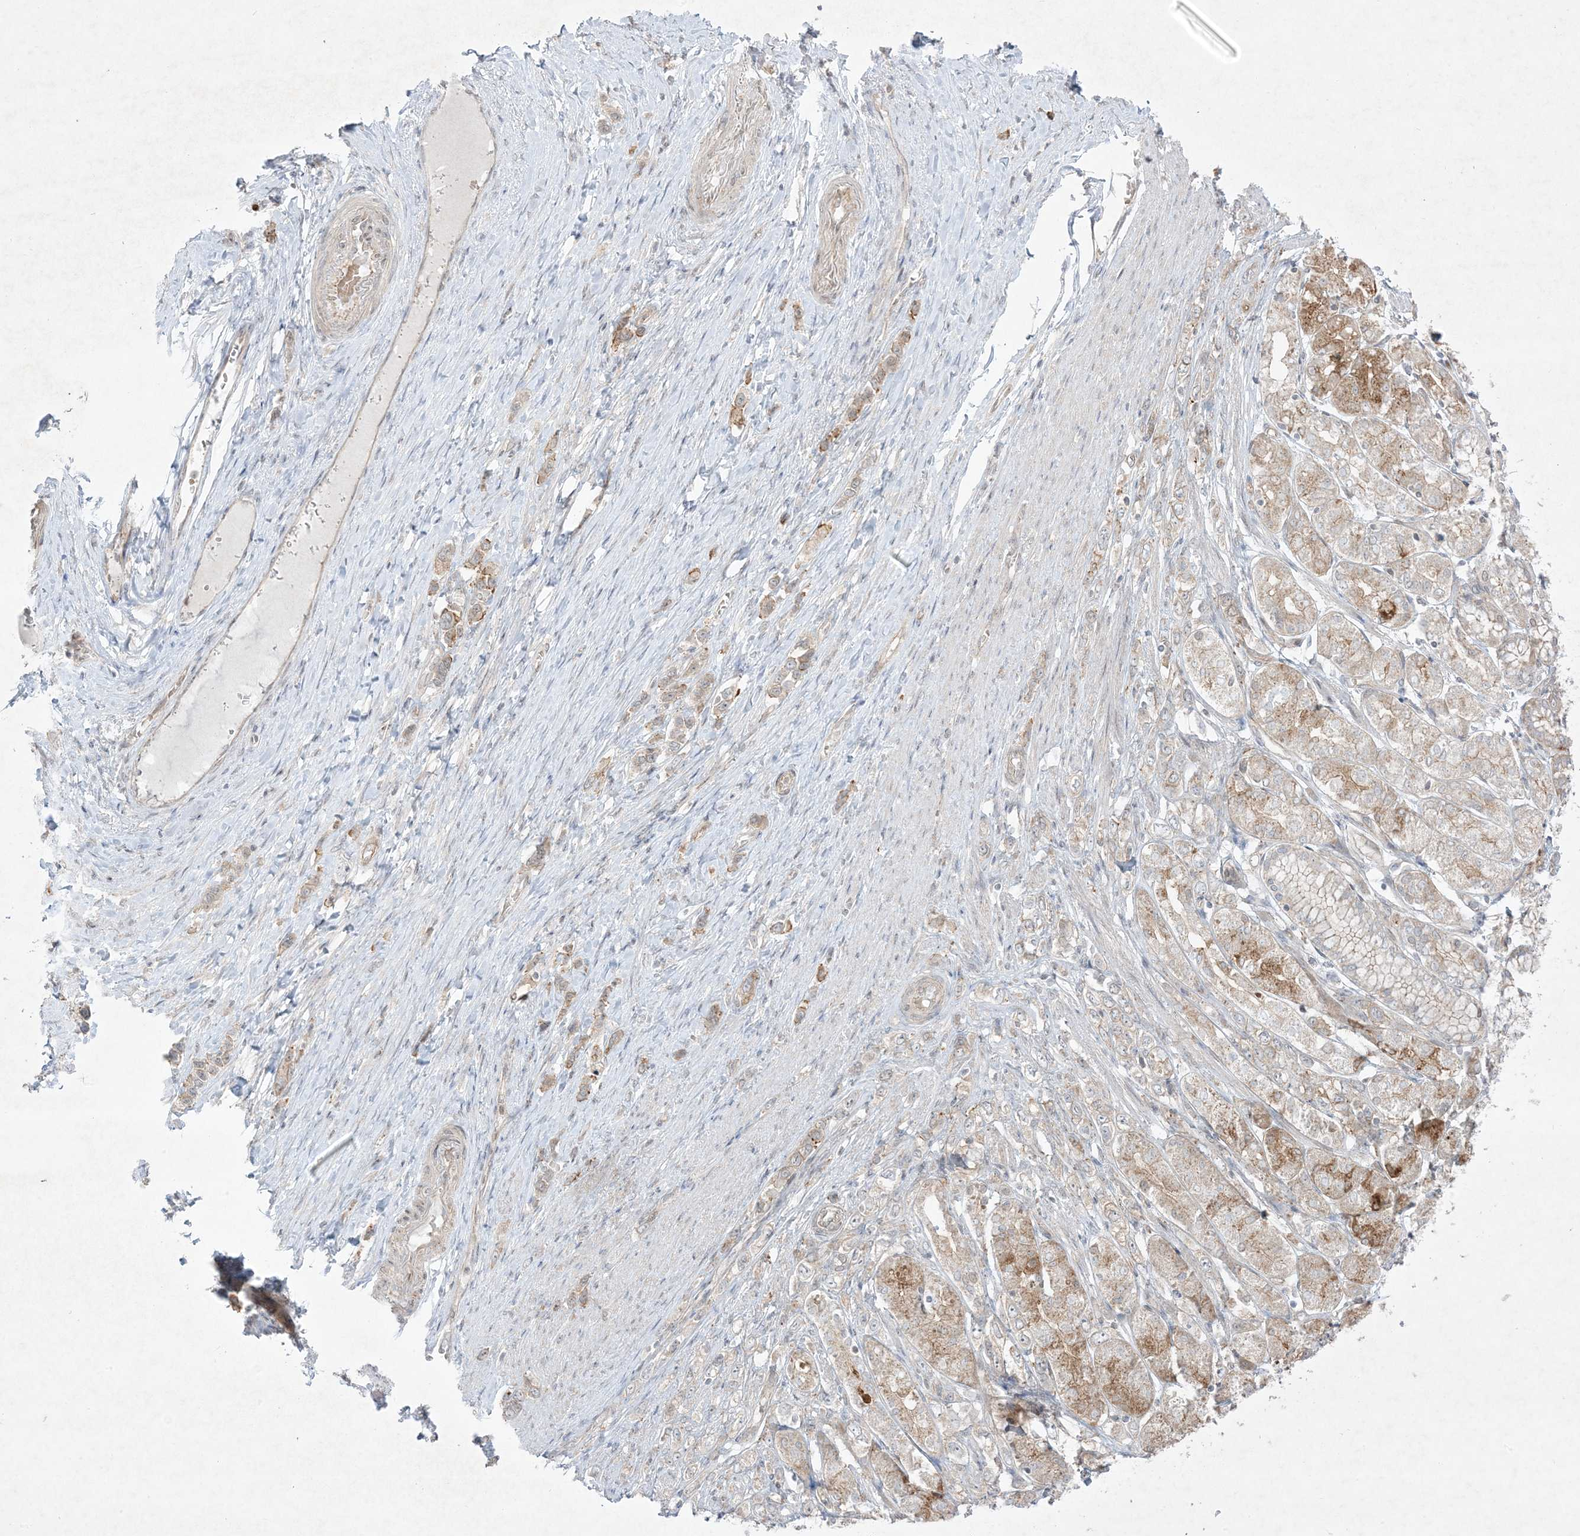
{"staining": {"intensity": "moderate", "quantity": ">75%", "location": "cytoplasmic/membranous"}, "tissue": "stomach cancer", "cell_type": "Tumor cells", "image_type": "cancer", "snomed": [{"axis": "morphology", "description": "Adenocarcinoma, NOS"}, {"axis": "topography", "description": "Stomach"}], "caption": "Stomach cancer stained with a protein marker reveals moderate staining in tumor cells.", "gene": "PTK6", "patient": {"sex": "female", "age": 65}}